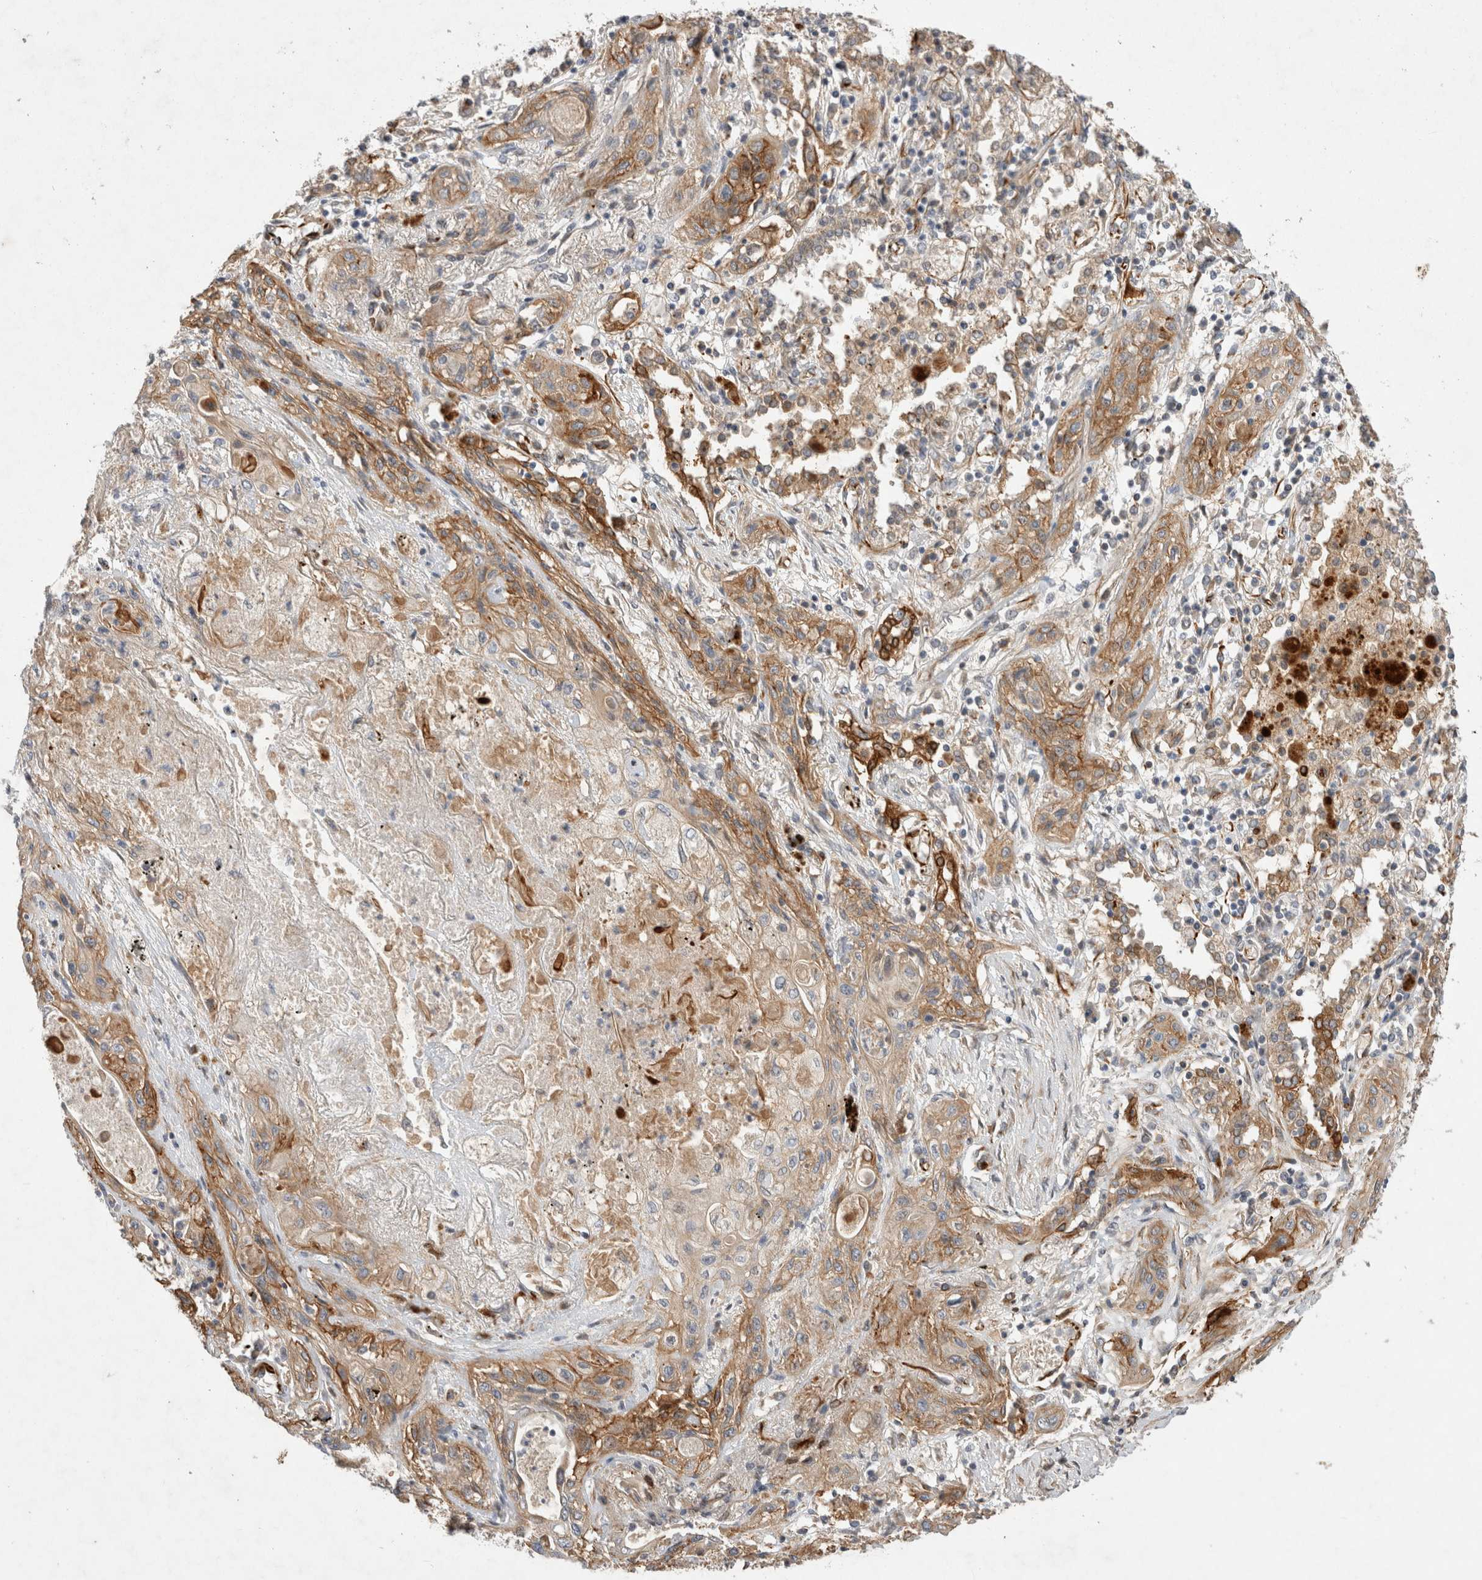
{"staining": {"intensity": "moderate", "quantity": ">75%", "location": "cytoplasmic/membranous"}, "tissue": "lung cancer", "cell_type": "Tumor cells", "image_type": "cancer", "snomed": [{"axis": "morphology", "description": "Squamous cell carcinoma, NOS"}, {"axis": "topography", "description": "Lung"}], "caption": "An image of human squamous cell carcinoma (lung) stained for a protein shows moderate cytoplasmic/membranous brown staining in tumor cells.", "gene": "NMU", "patient": {"sex": "female", "age": 47}}